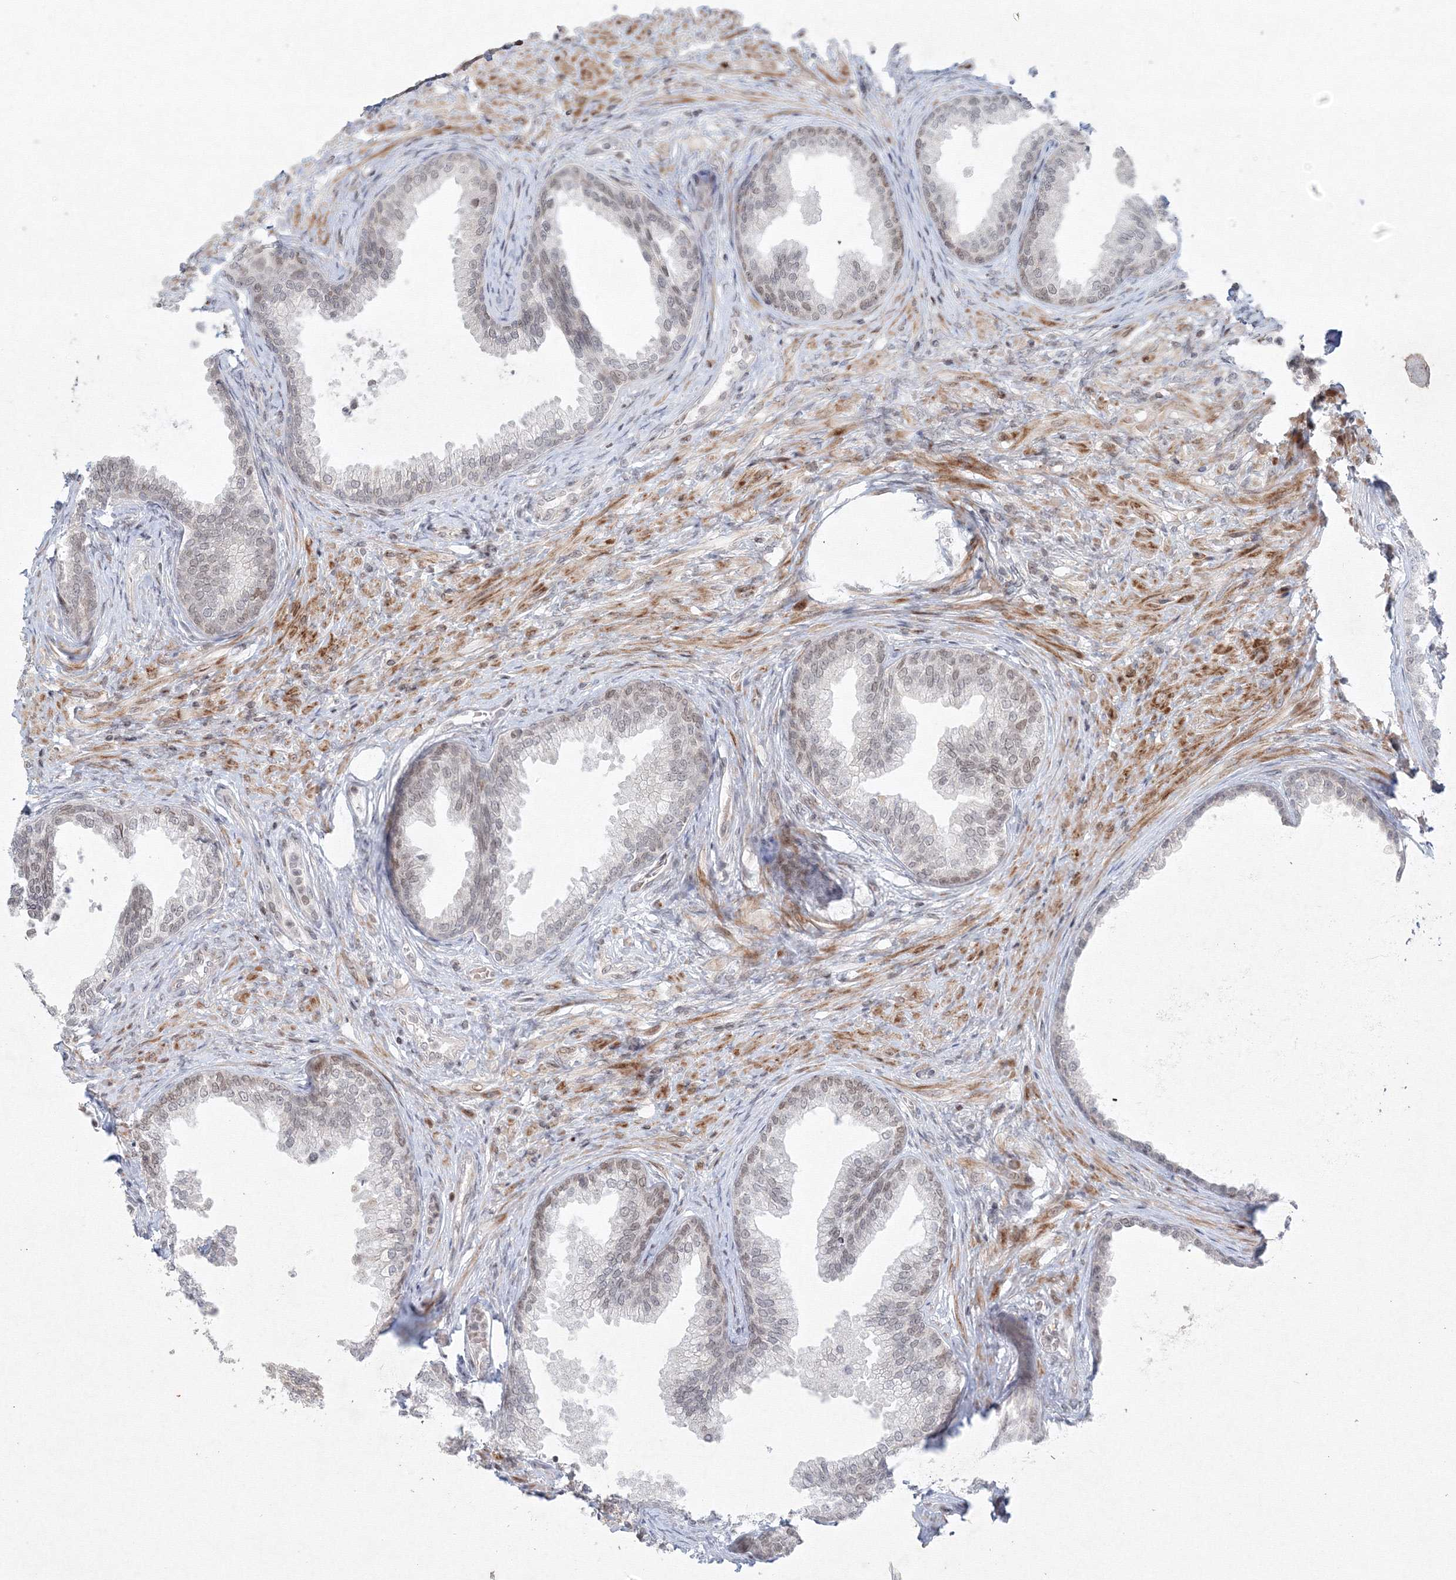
{"staining": {"intensity": "weak", "quantity": "25%-75%", "location": "nuclear"}, "tissue": "prostate", "cell_type": "Glandular cells", "image_type": "normal", "snomed": [{"axis": "morphology", "description": "Normal tissue, NOS"}, {"axis": "topography", "description": "Prostate"}], "caption": "Immunohistochemical staining of benign human prostate exhibits weak nuclear protein staining in approximately 25%-75% of glandular cells.", "gene": "KIF4A", "patient": {"sex": "male", "age": 76}}